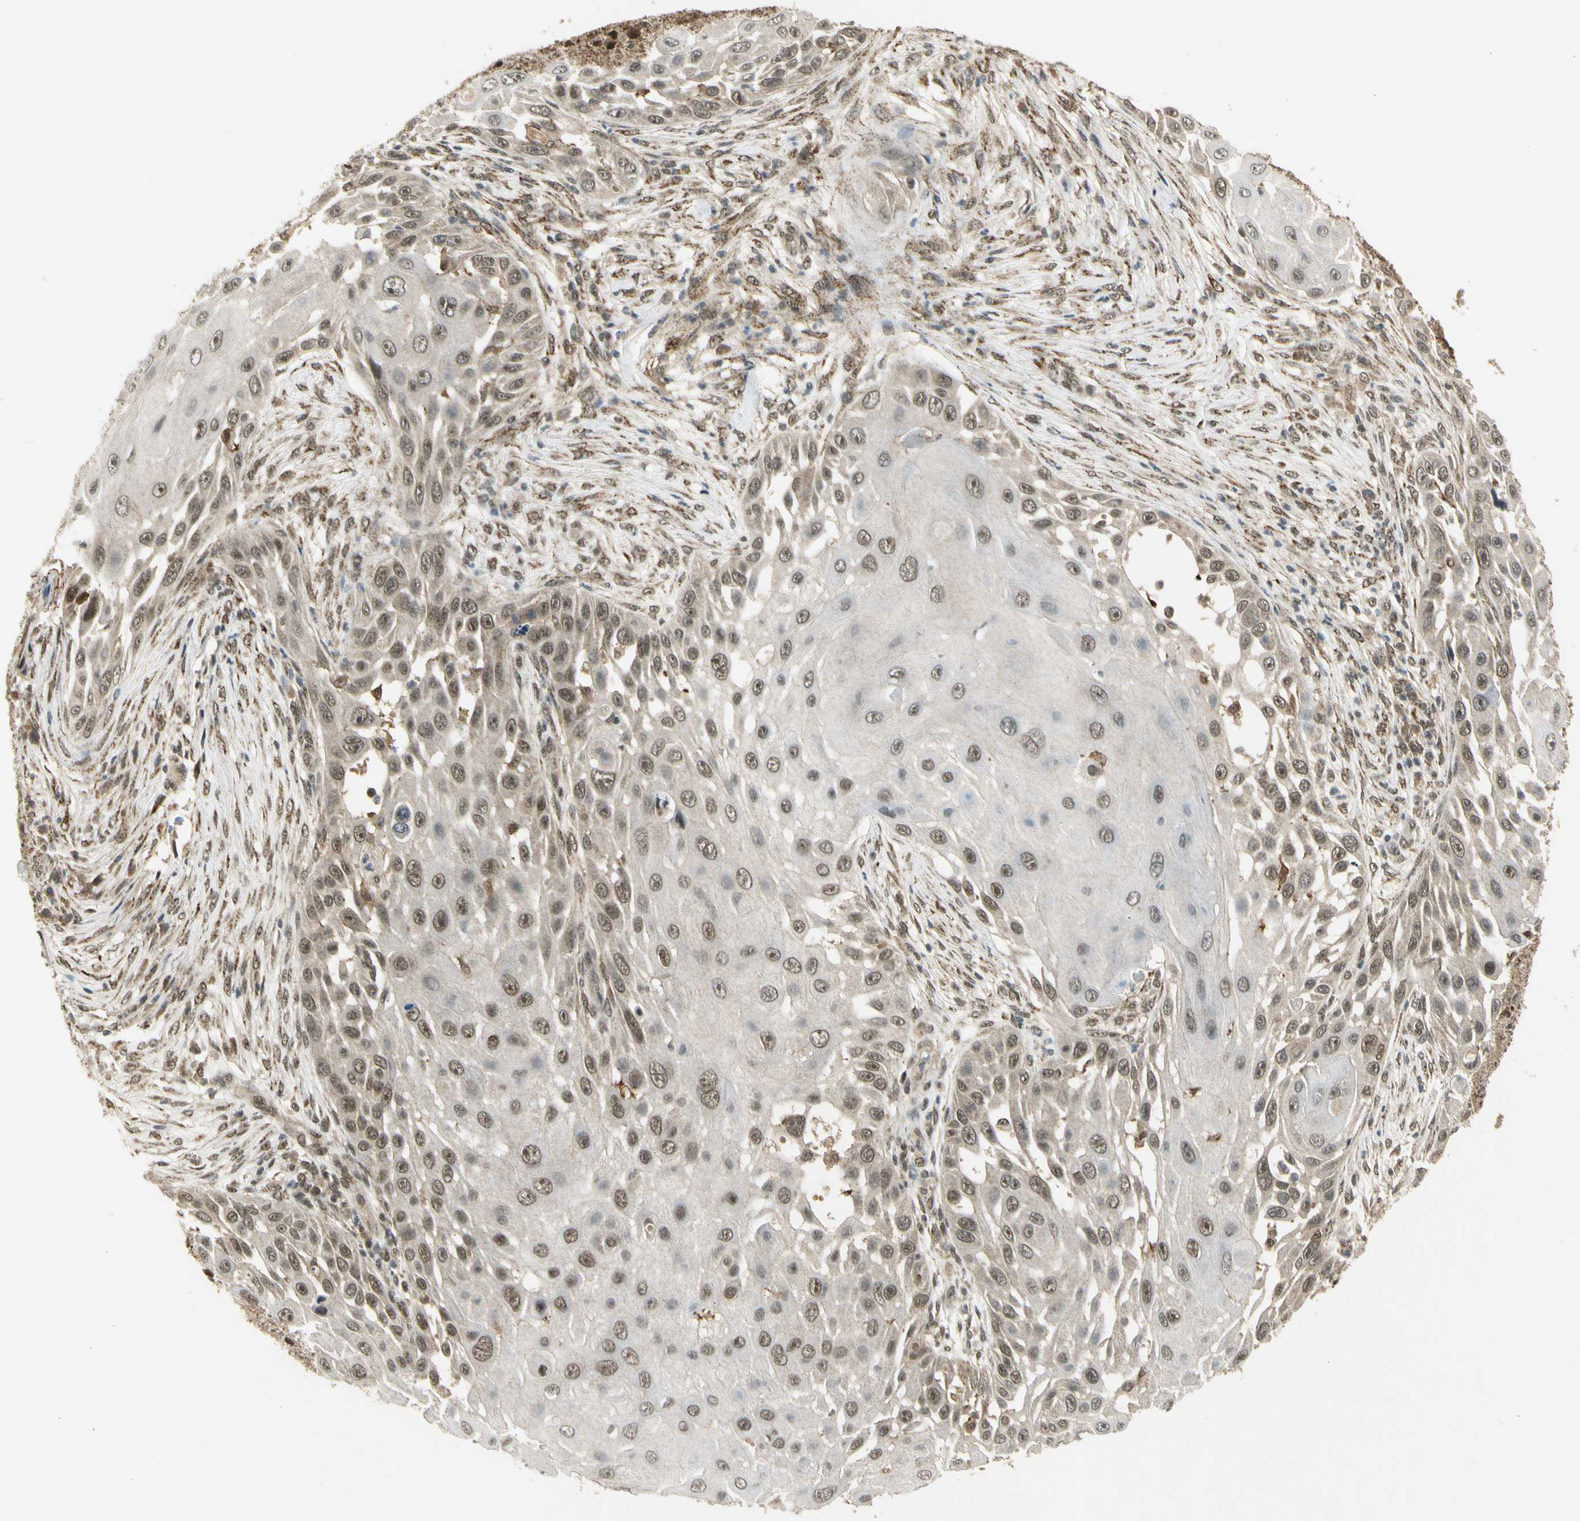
{"staining": {"intensity": "moderate", "quantity": ">75%", "location": "nuclear"}, "tissue": "skin cancer", "cell_type": "Tumor cells", "image_type": "cancer", "snomed": [{"axis": "morphology", "description": "Squamous cell carcinoma, NOS"}, {"axis": "topography", "description": "Skin"}], "caption": "Immunohistochemical staining of squamous cell carcinoma (skin) exhibits medium levels of moderate nuclear protein expression in approximately >75% of tumor cells.", "gene": "ZNF135", "patient": {"sex": "female", "age": 44}}